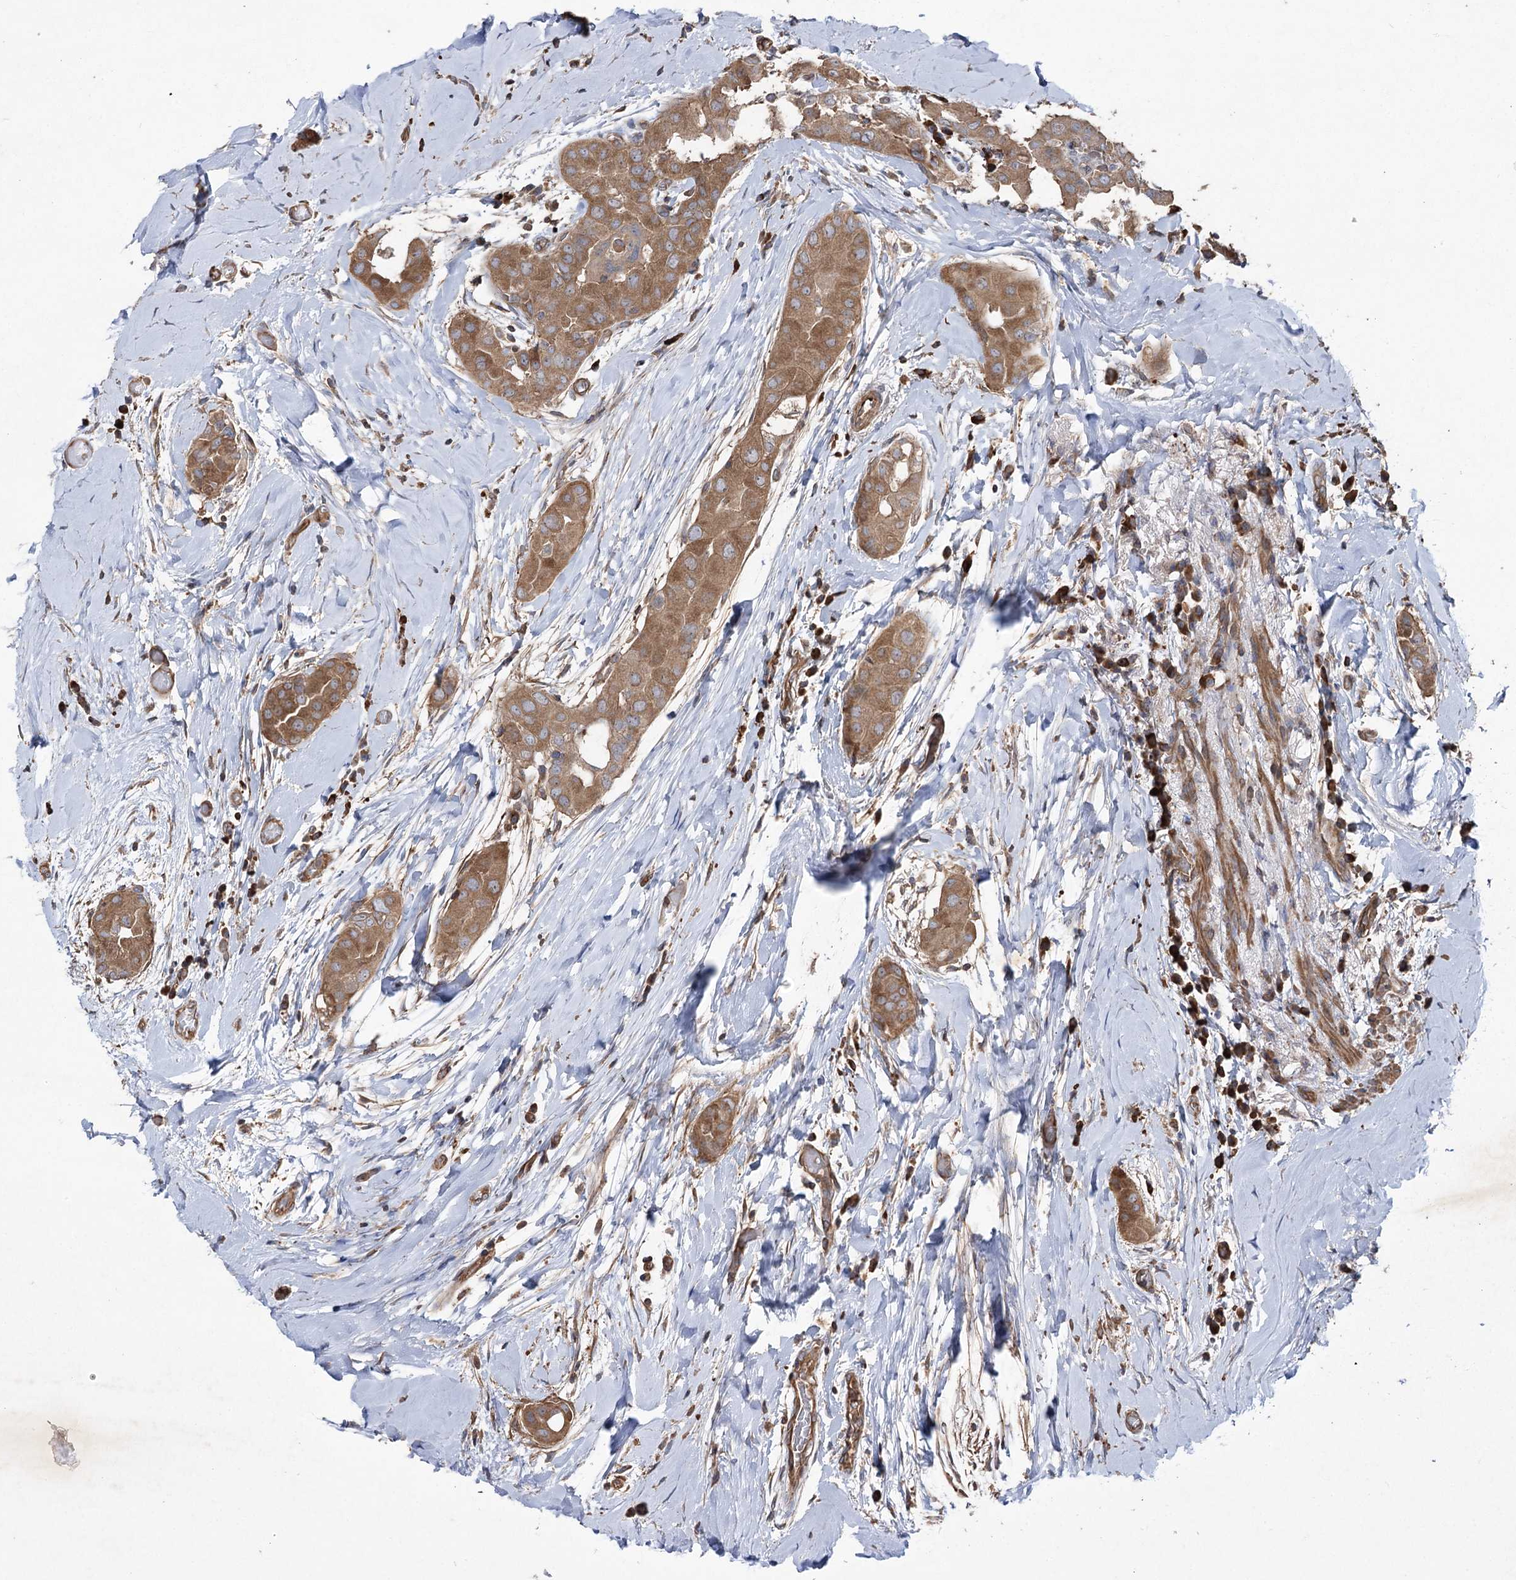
{"staining": {"intensity": "moderate", "quantity": ">75%", "location": "cytoplasmic/membranous"}, "tissue": "thyroid cancer", "cell_type": "Tumor cells", "image_type": "cancer", "snomed": [{"axis": "morphology", "description": "Papillary adenocarcinoma, NOS"}, {"axis": "topography", "description": "Thyroid gland"}], "caption": "Human thyroid cancer (papillary adenocarcinoma) stained with a brown dye demonstrates moderate cytoplasmic/membranous positive staining in about >75% of tumor cells.", "gene": "LARS2", "patient": {"sex": "male", "age": 33}}